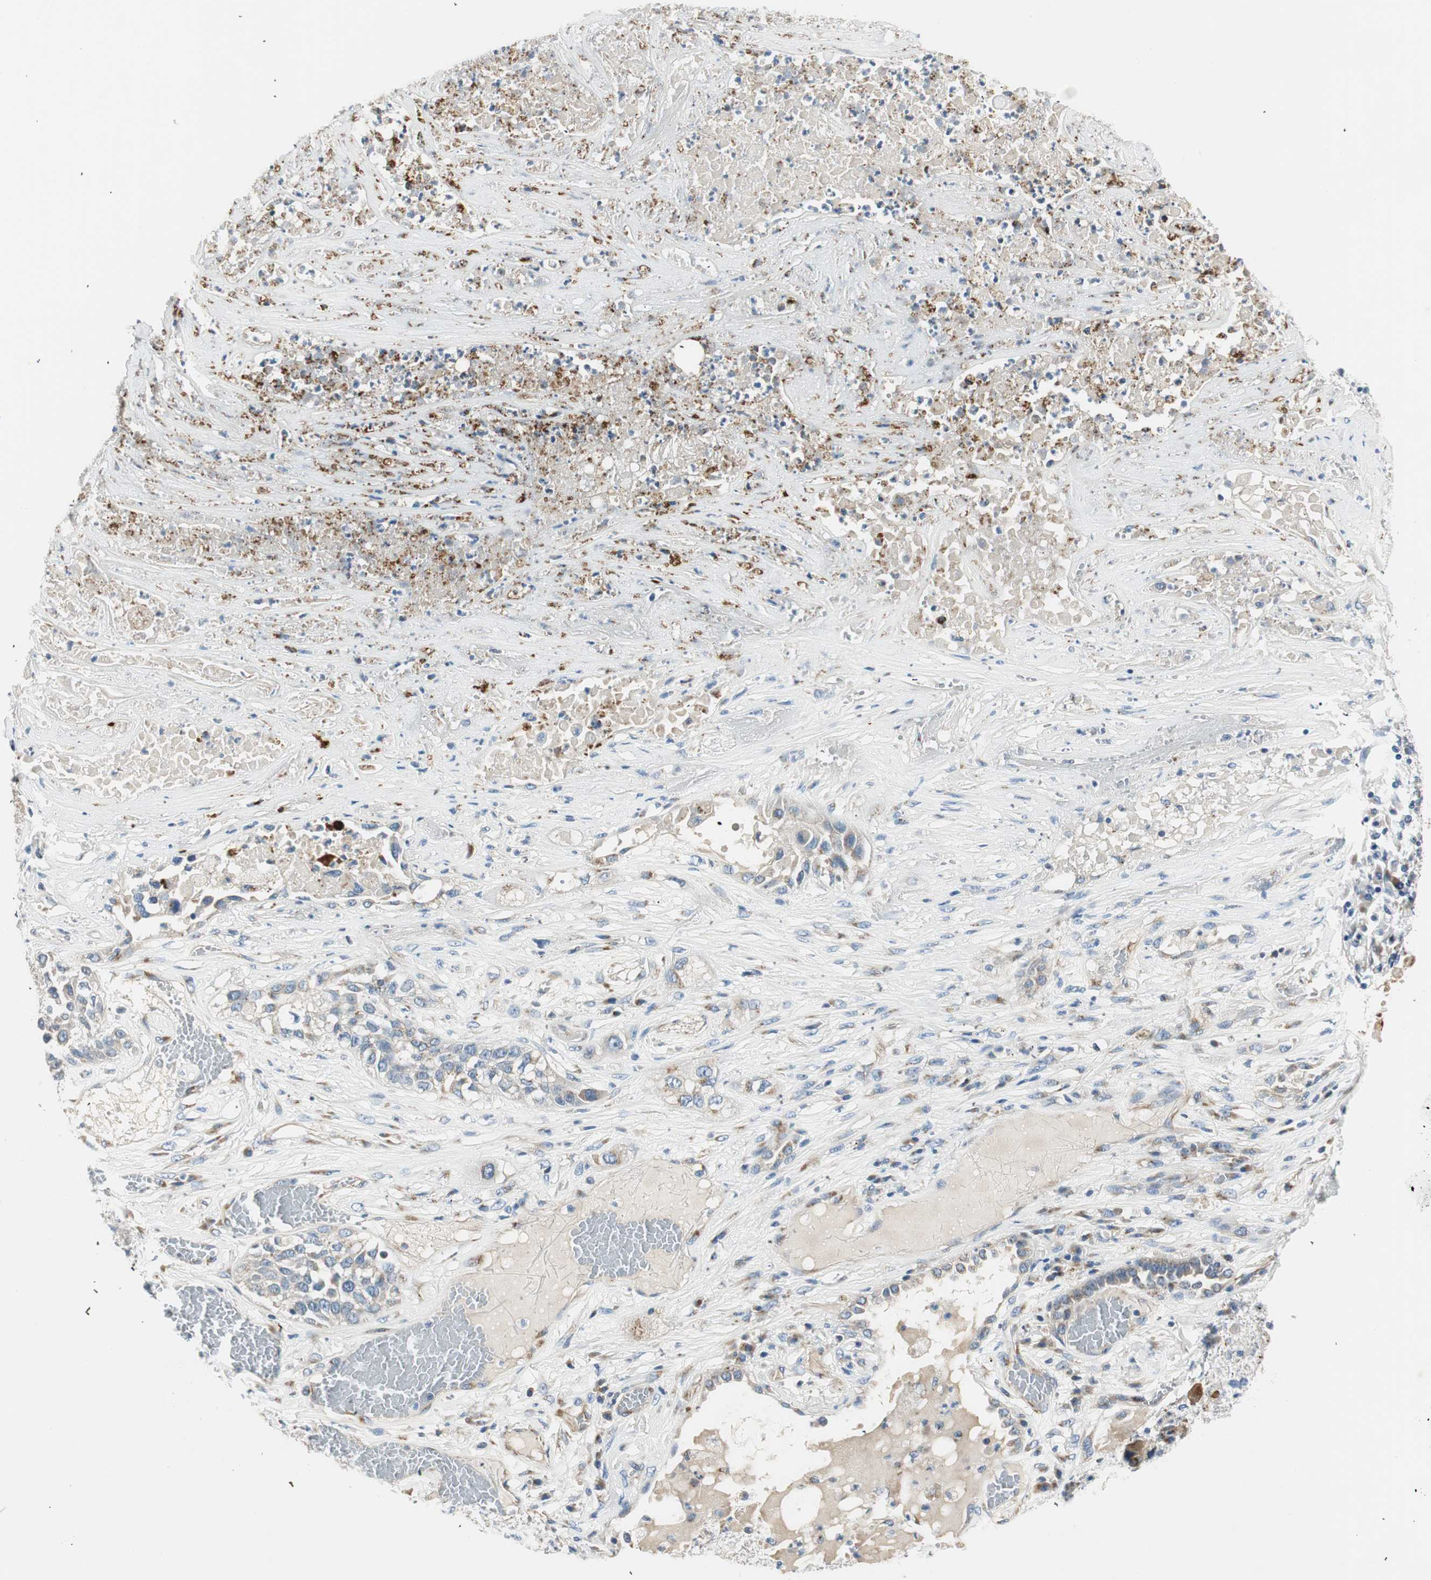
{"staining": {"intensity": "weak", "quantity": "<25%", "location": "cytoplasmic/membranous"}, "tissue": "lung cancer", "cell_type": "Tumor cells", "image_type": "cancer", "snomed": [{"axis": "morphology", "description": "Squamous cell carcinoma, NOS"}, {"axis": "topography", "description": "Lung"}], "caption": "High magnification brightfield microscopy of lung cancer (squamous cell carcinoma) stained with DAB (brown) and counterstained with hematoxylin (blue): tumor cells show no significant staining. Brightfield microscopy of immunohistochemistry stained with DAB (3,3'-diaminobenzidine) (brown) and hematoxylin (blue), captured at high magnification.", "gene": "TMF1", "patient": {"sex": "male", "age": 71}}